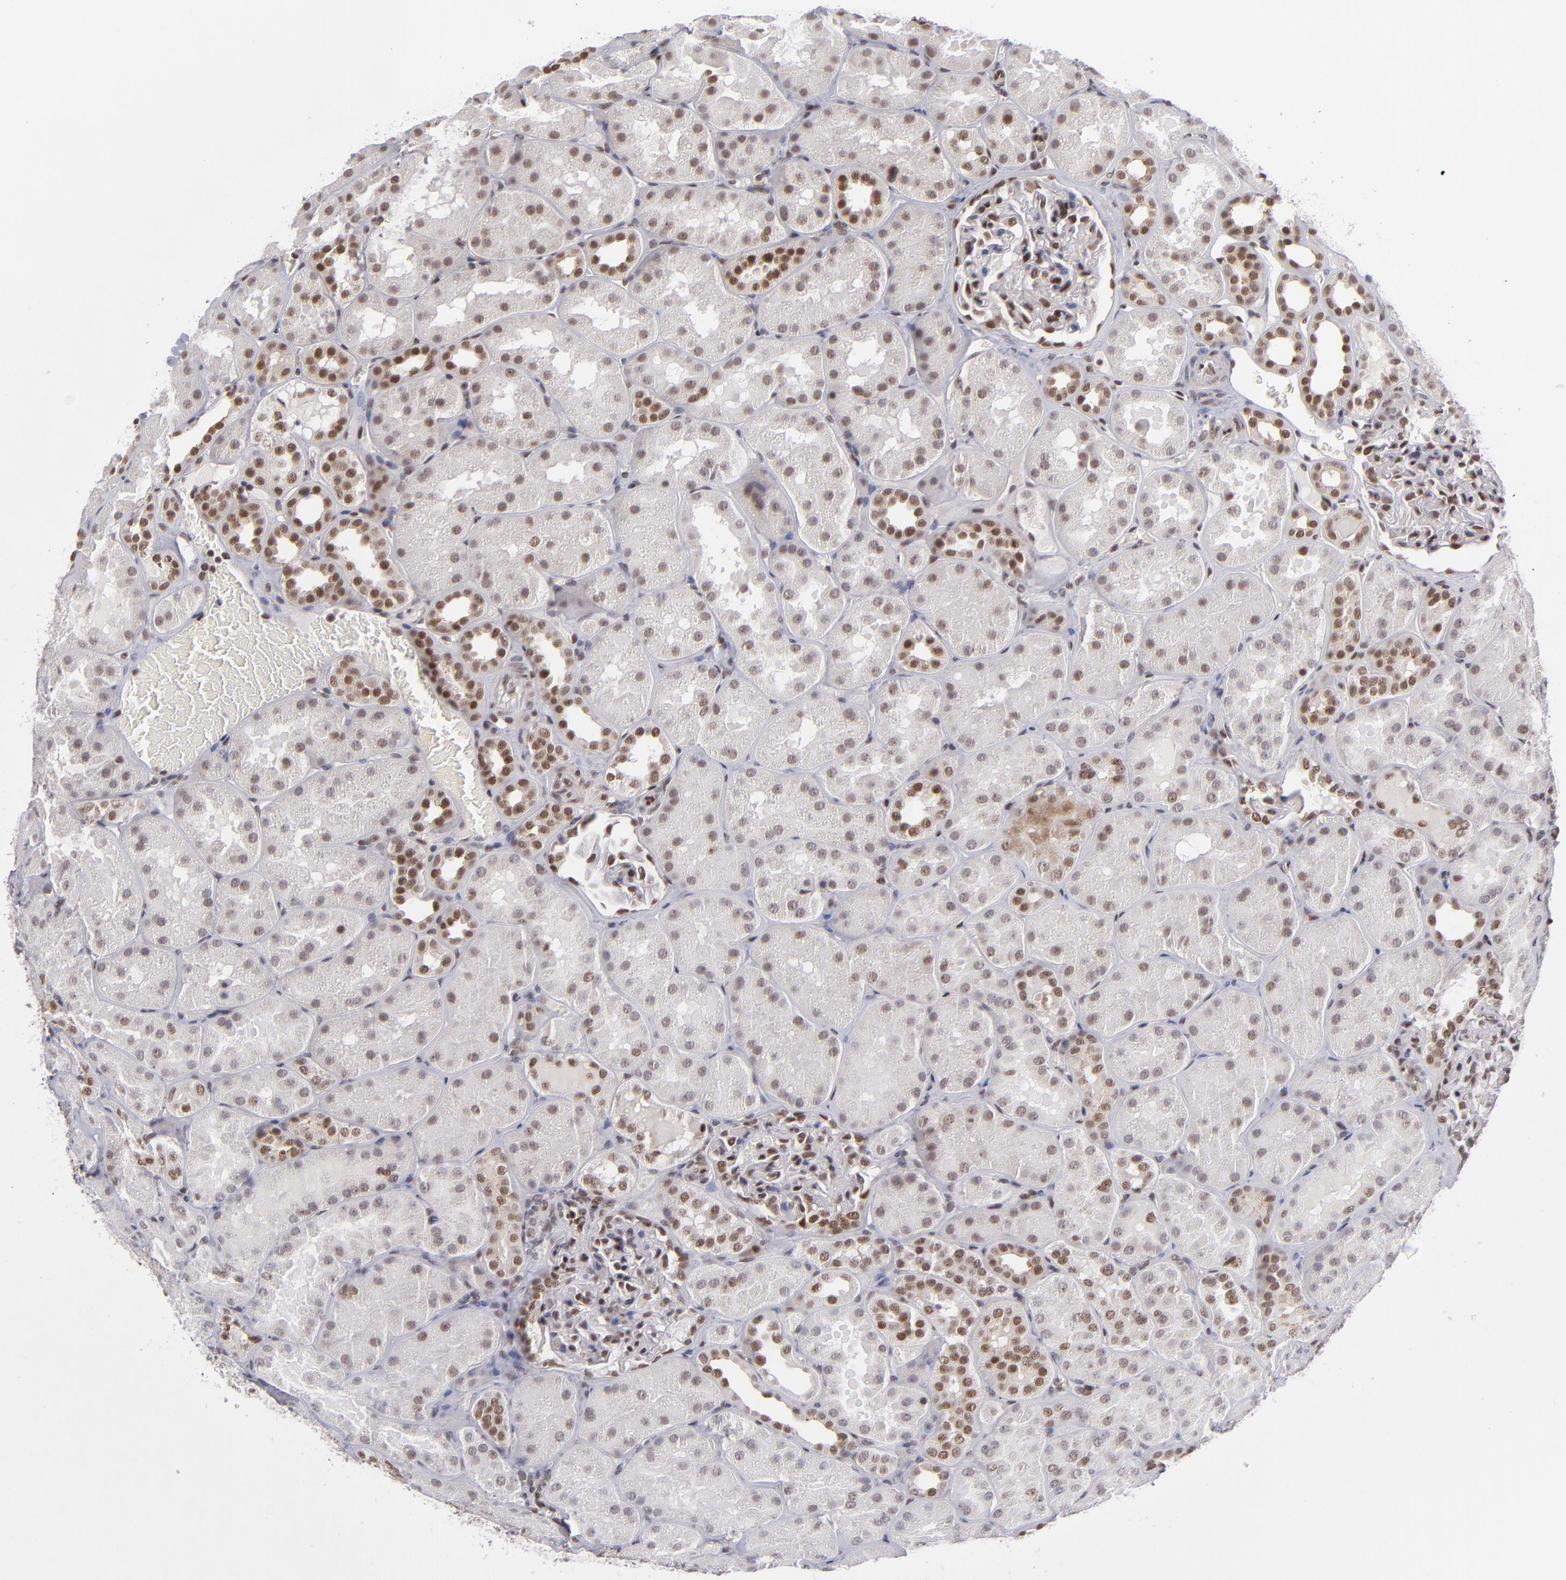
{"staining": {"intensity": "moderate", "quantity": "25%-75%", "location": "nuclear"}, "tissue": "kidney", "cell_type": "Cells in glomeruli", "image_type": "normal", "snomed": [{"axis": "morphology", "description": "Normal tissue, NOS"}, {"axis": "topography", "description": "Kidney"}], "caption": "This image displays IHC staining of benign kidney, with medium moderate nuclear staining in about 25%-75% of cells in glomeruli.", "gene": "MLLT3", "patient": {"sex": "male", "age": 28}}